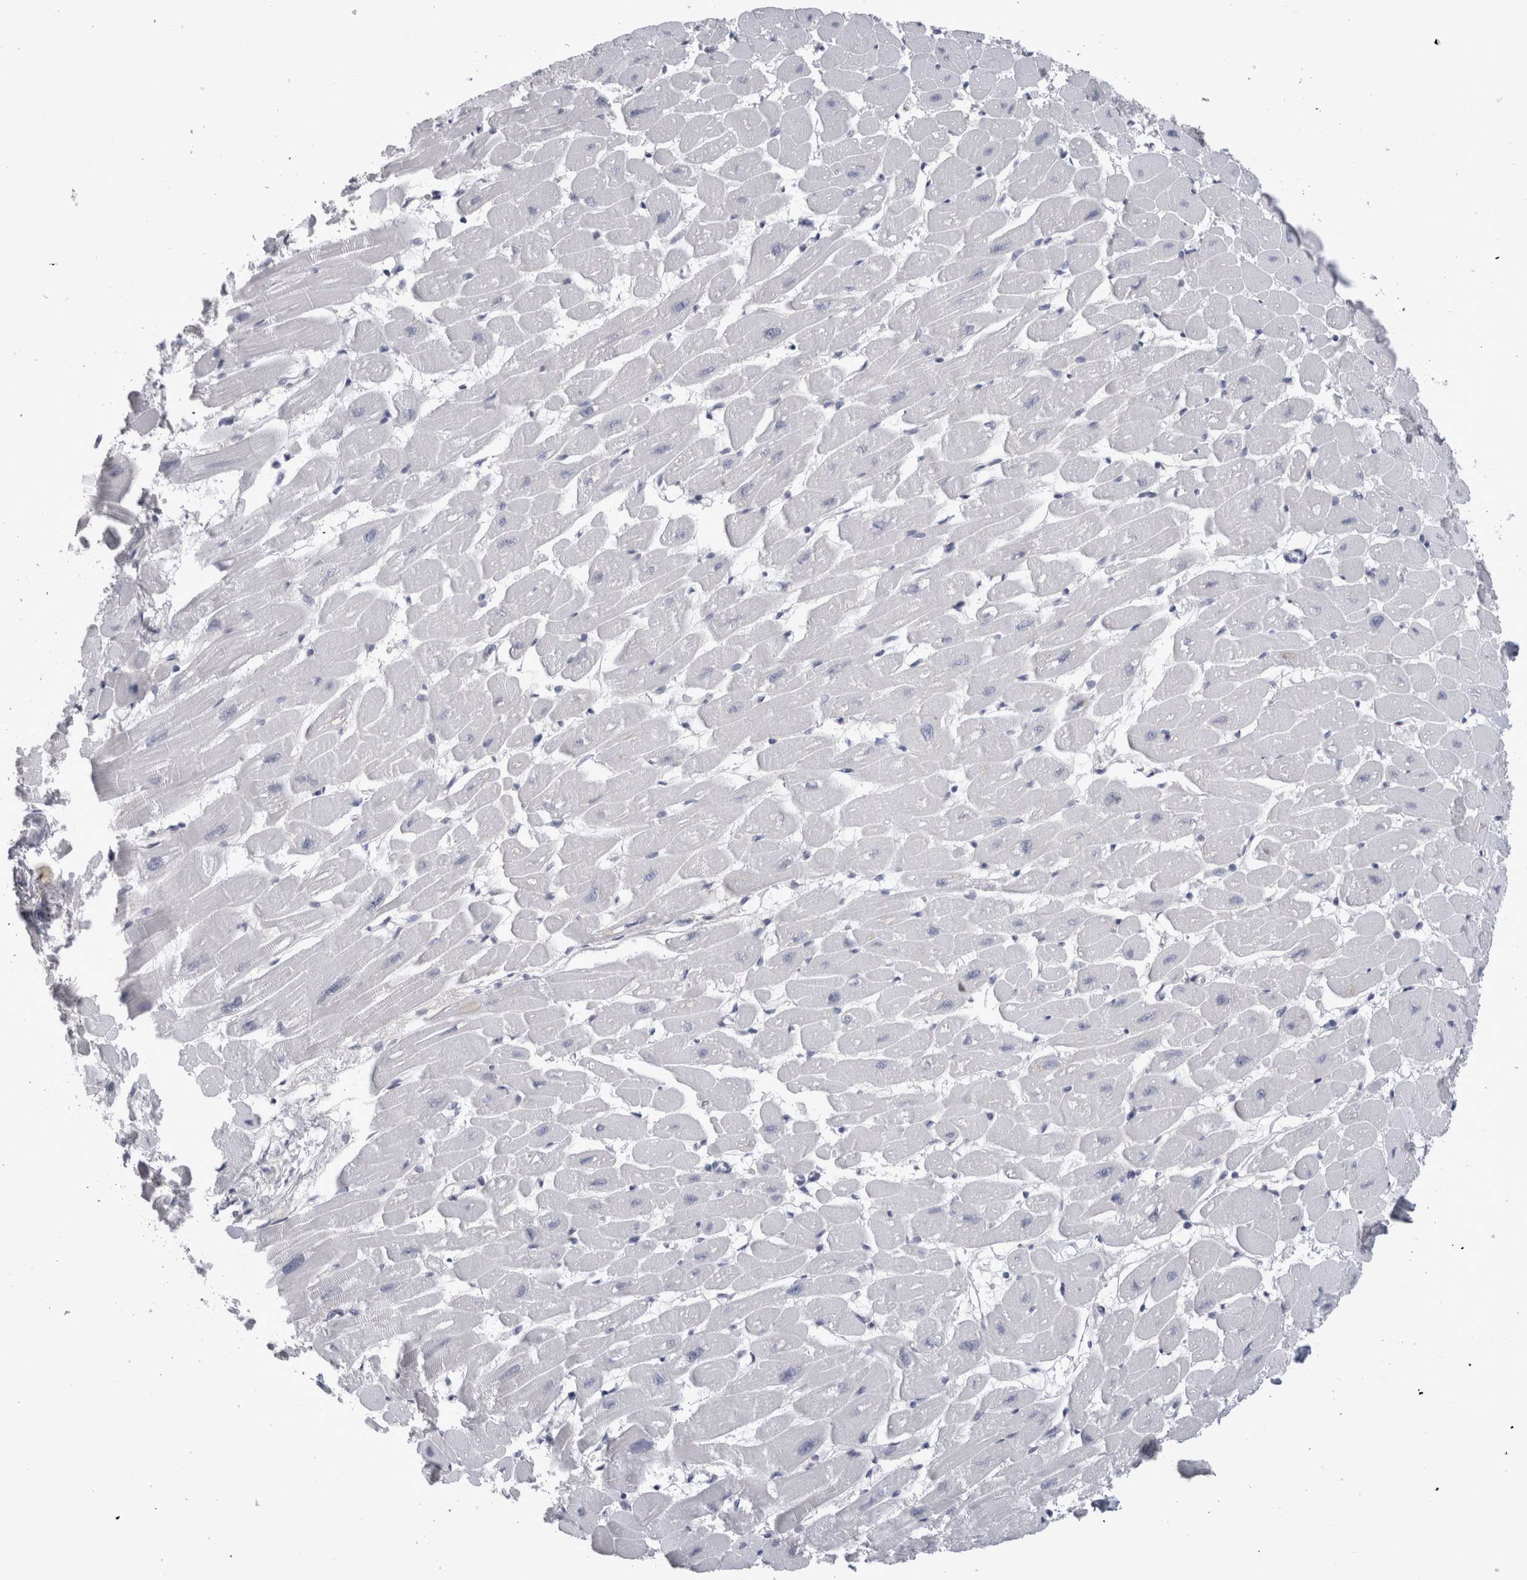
{"staining": {"intensity": "moderate", "quantity": "<25%", "location": "nuclear"}, "tissue": "heart muscle", "cell_type": "Cardiomyocytes", "image_type": "normal", "snomed": [{"axis": "morphology", "description": "Normal tissue, NOS"}, {"axis": "topography", "description": "Heart"}], "caption": "DAB (3,3'-diaminobenzidine) immunohistochemical staining of normal heart muscle displays moderate nuclear protein expression in about <25% of cardiomyocytes.", "gene": "API5", "patient": {"sex": "female", "age": 54}}